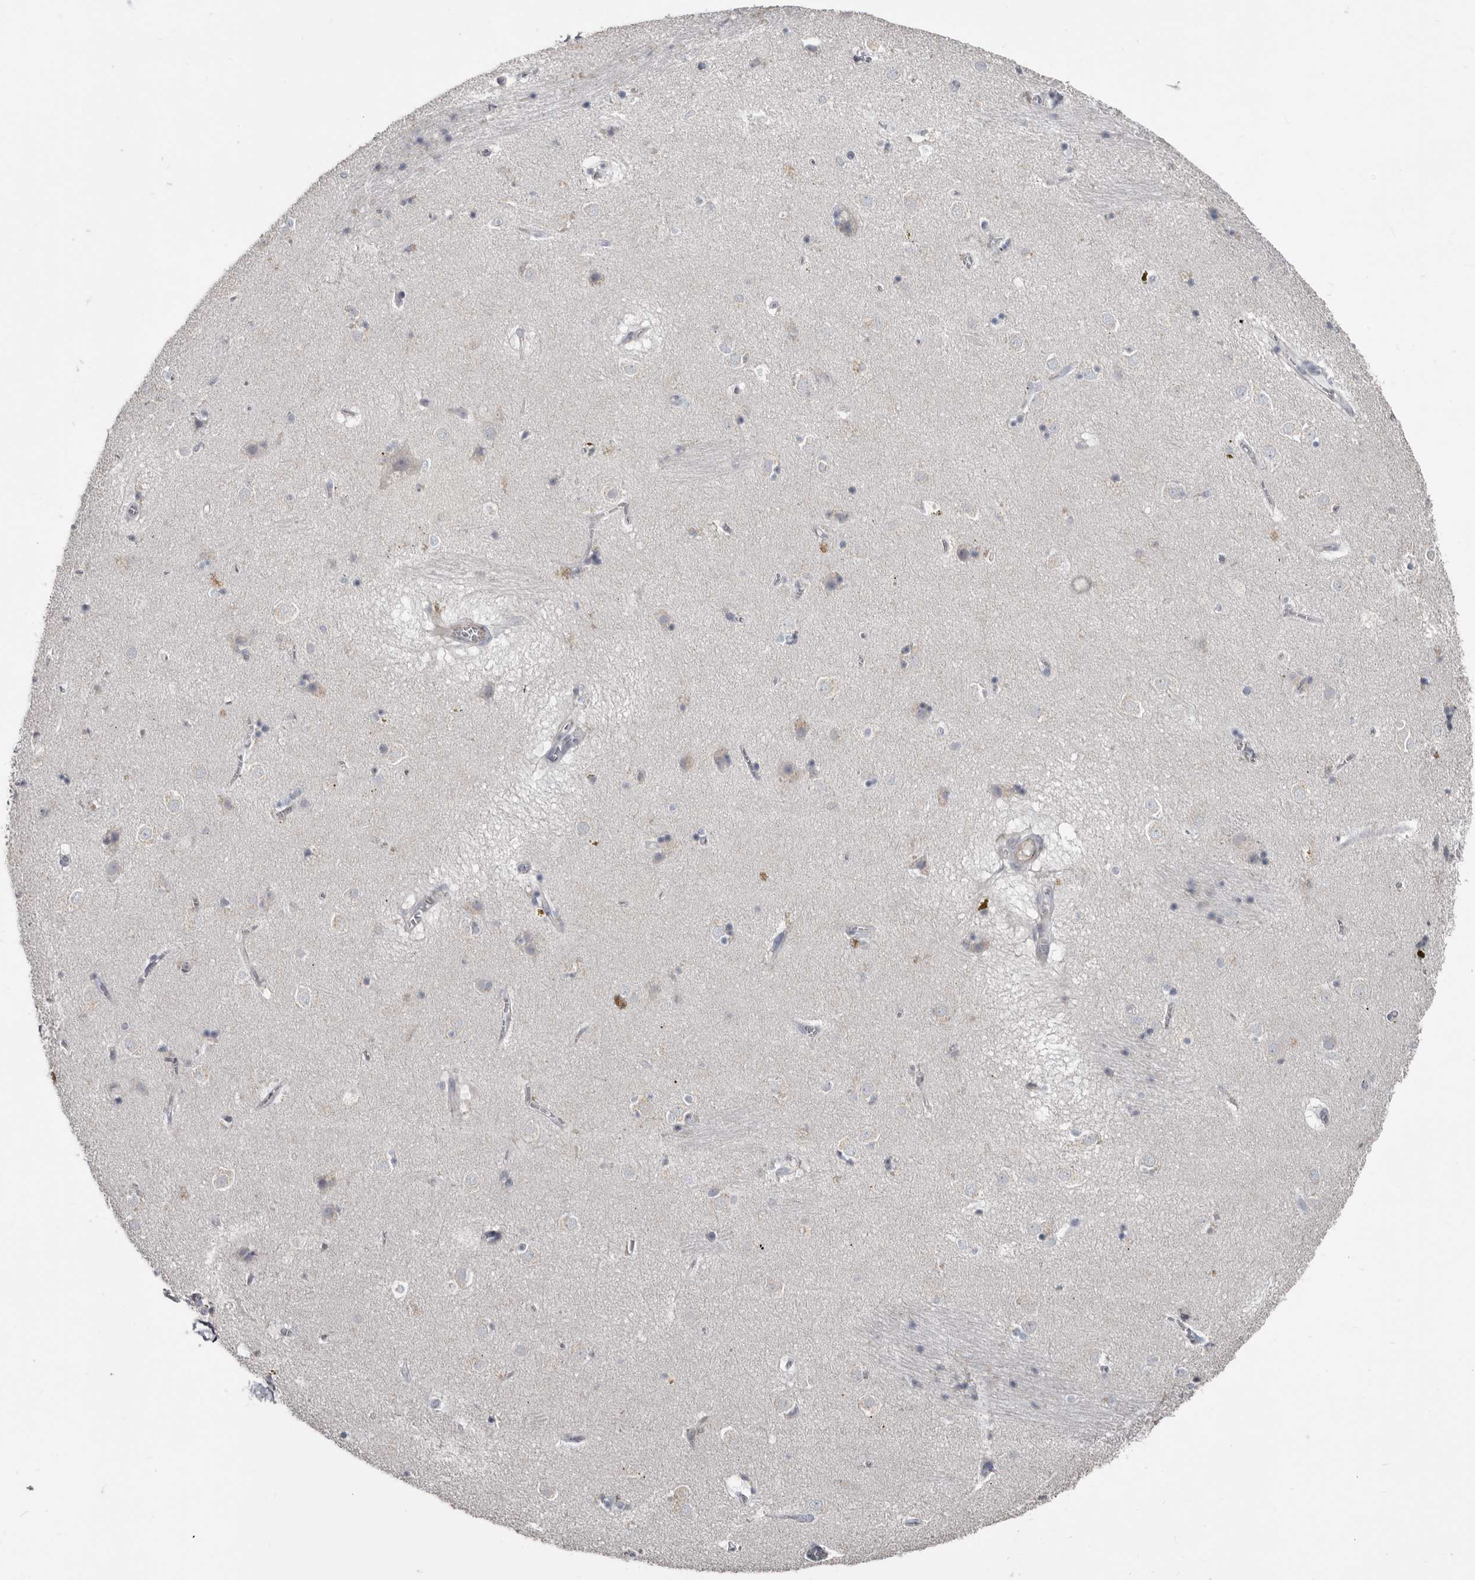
{"staining": {"intensity": "negative", "quantity": "none", "location": "none"}, "tissue": "caudate", "cell_type": "Glial cells", "image_type": "normal", "snomed": [{"axis": "morphology", "description": "Normal tissue, NOS"}, {"axis": "topography", "description": "Lateral ventricle wall"}], "caption": "Immunohistochemical staining of benign human caudate shows no significant expression in glial cells. (DAB immunohistochemistry (IHC) with hematoxylin counter stain).", "gene": "ZNF114", "patient": {"sex": "male", "age": 70}}